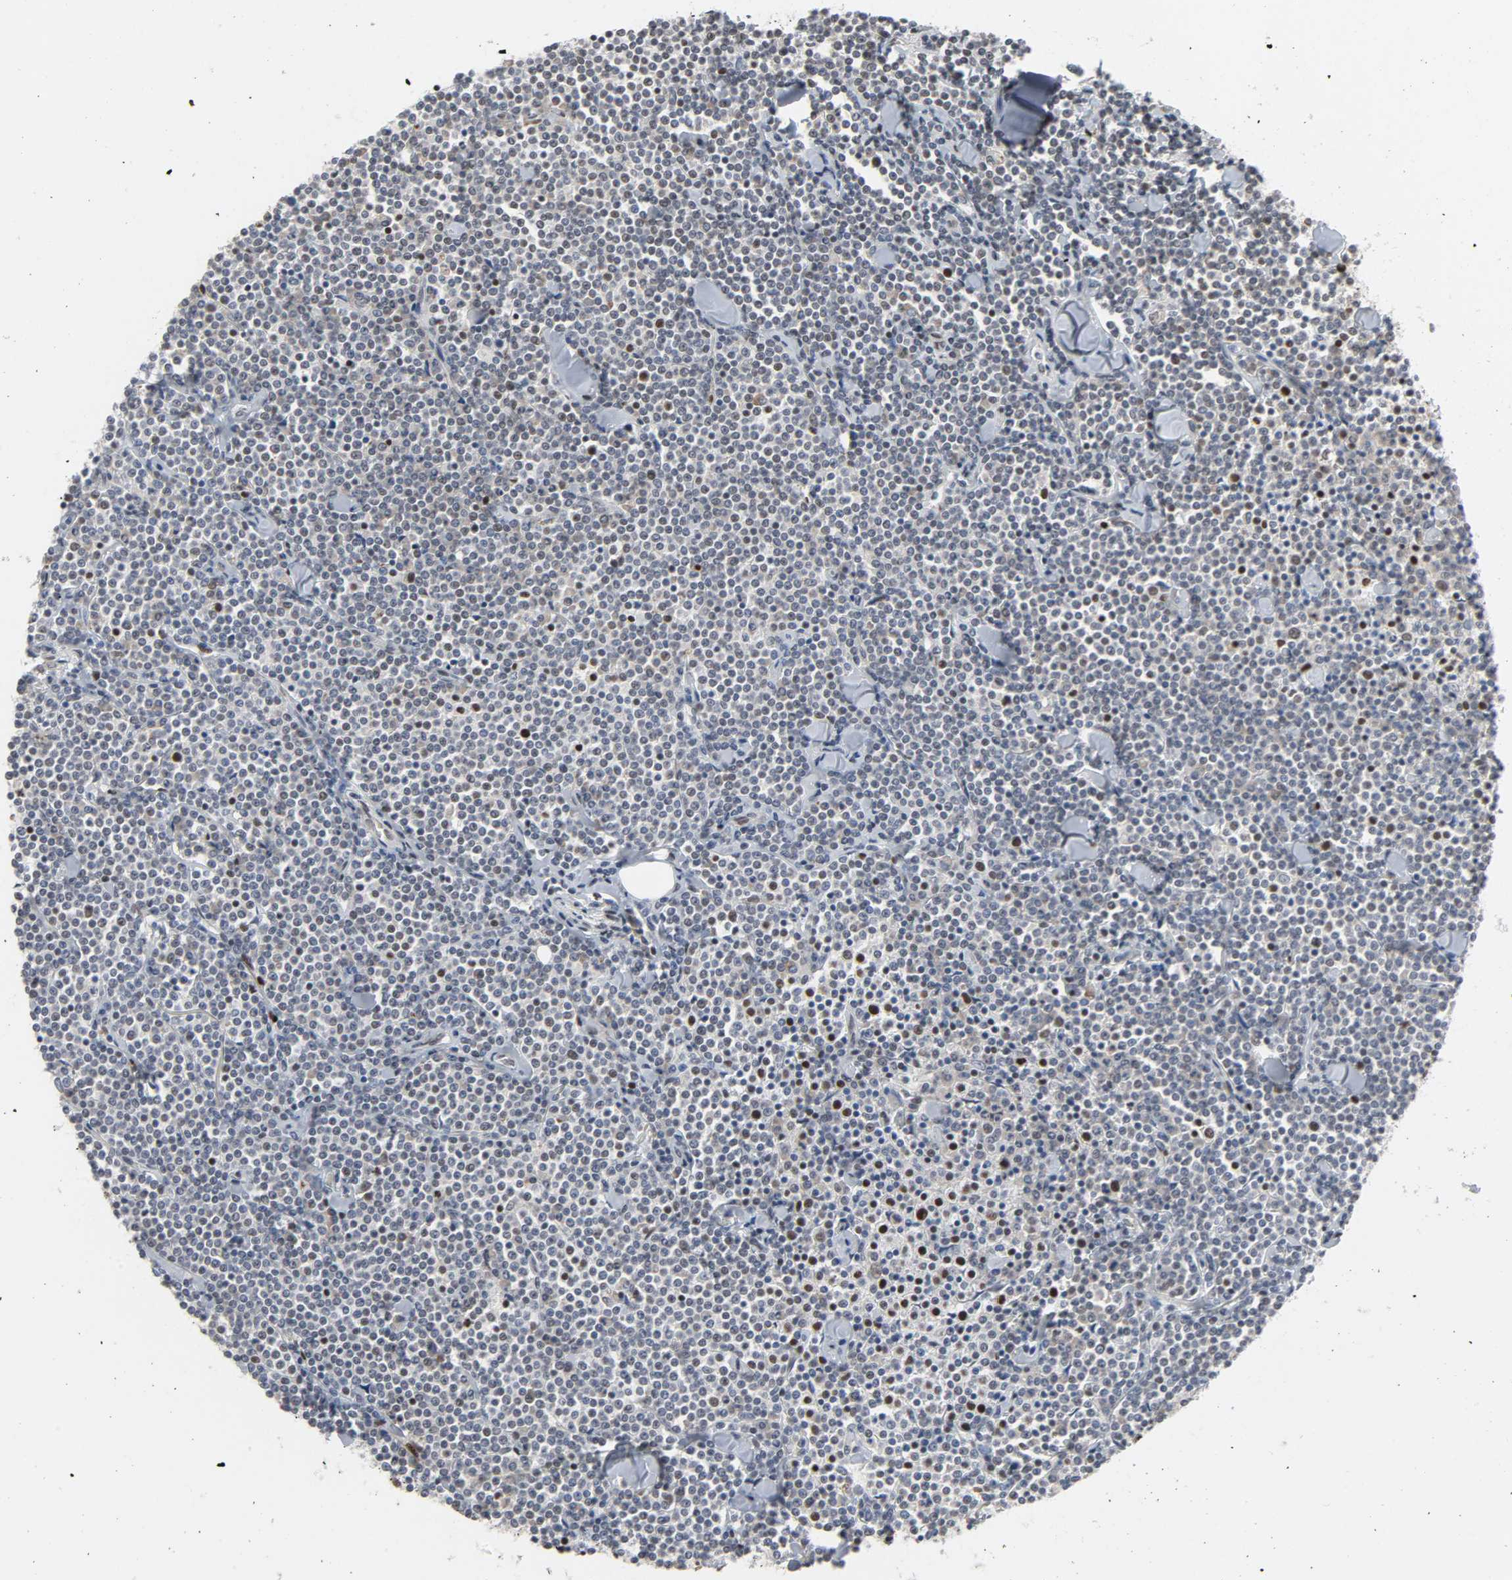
{"staining": {"intensity": "weak", "quantity": "<25%", "location": "nuclear"}, "tissue": "lymphoma", "cell_type": "Tumor cells", "image_type": "cancer", "snomed": [{"axis": "morphology", "description": "Malignant lymphoma, non-Hodgkin's type, Low grade"}, {"axis": "topography", "description": "Soft tissue"}], "caption": "The image displays no staining of tumor cells in lymphoma. The staining was performed using DAB to visualize the protein expression in brown, while the nuclei were stained in blue with hematoxylin (Magnification: 20x).", "gene": "DAZAP1", "patient": {"sex": "male", "age": 92}}